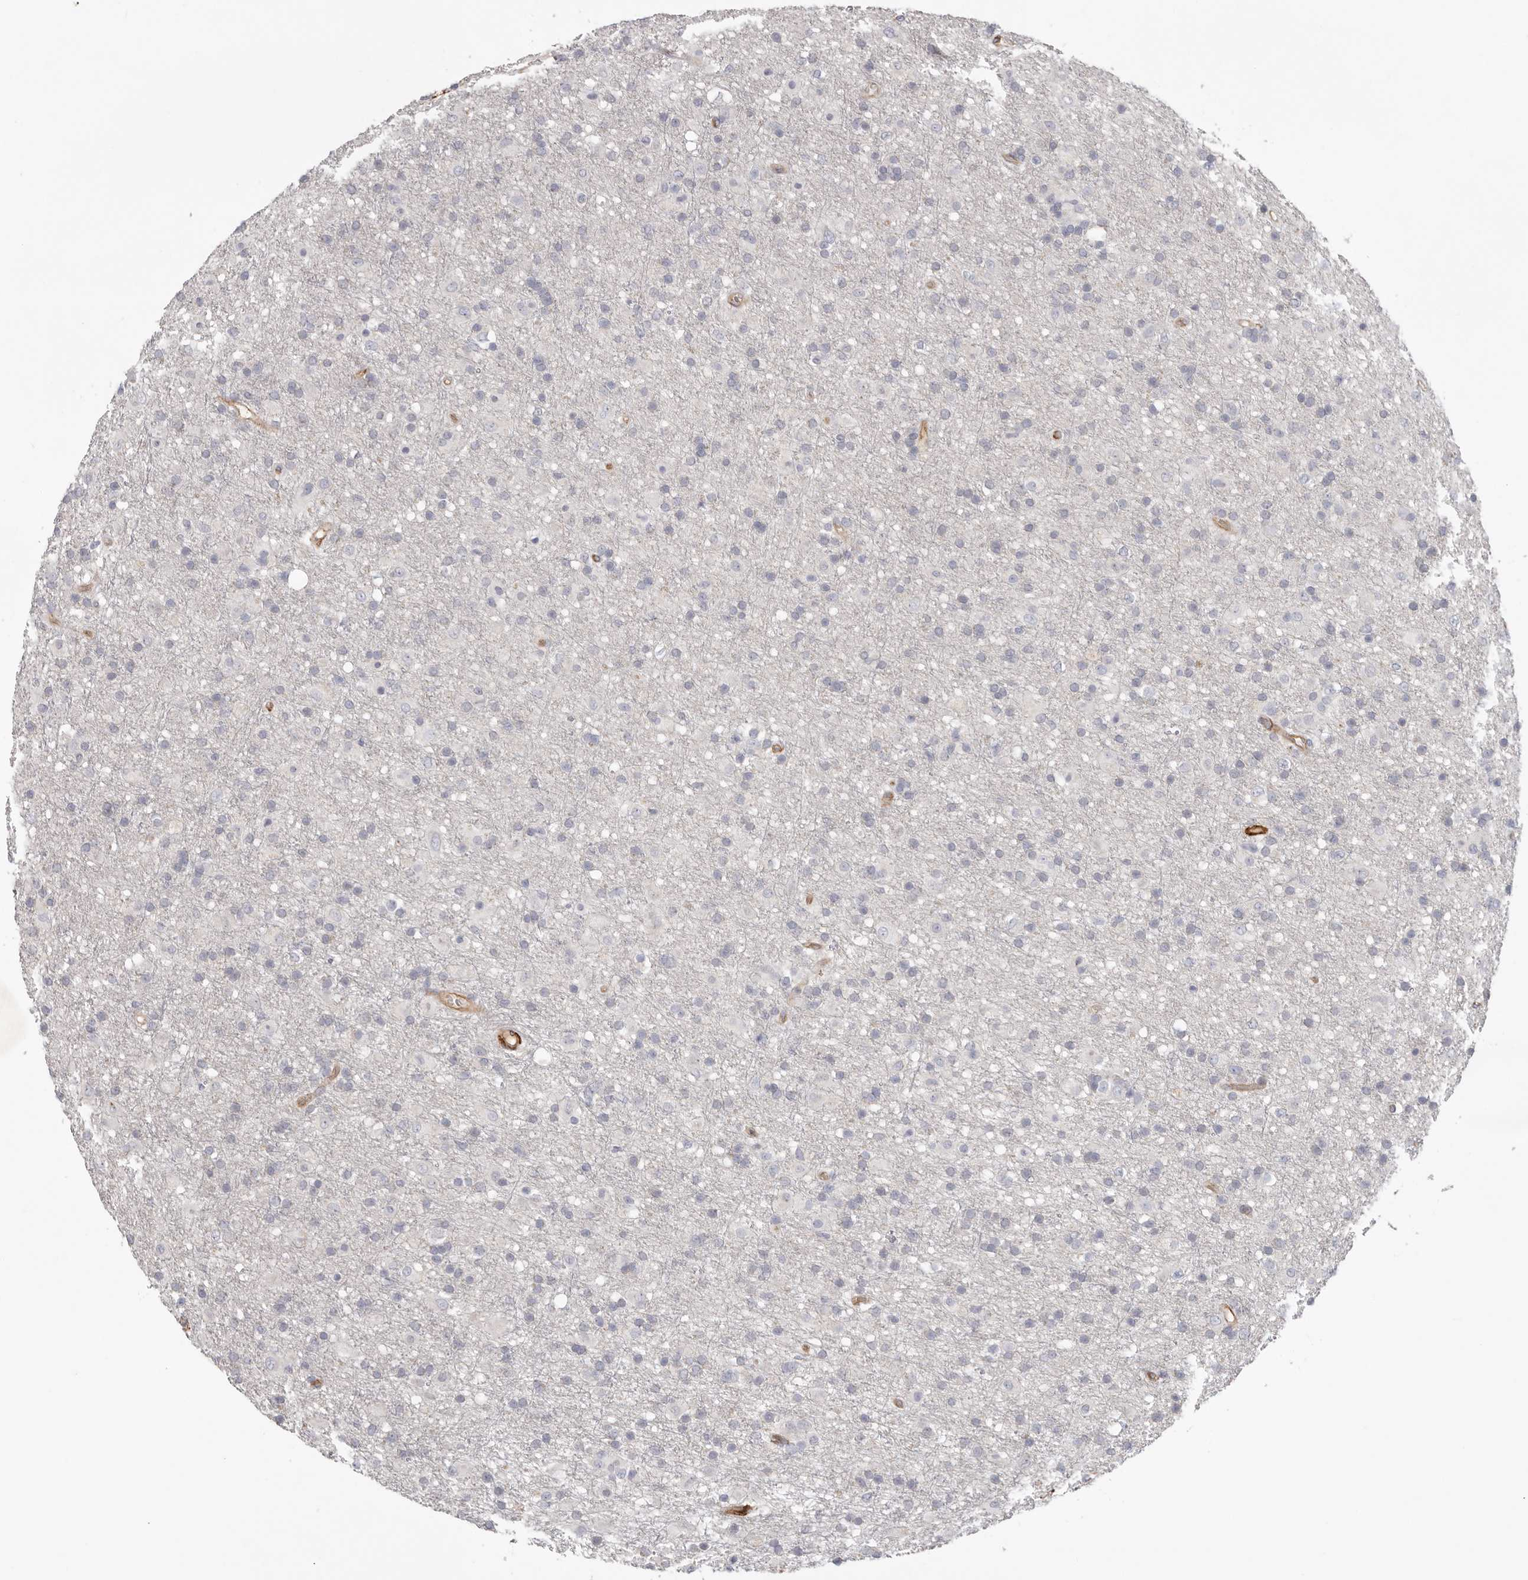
{"staining": {"intensity": "negative", "quantity": "none", "location": "none"}, "tissue": "glioma", "cell_type": "Tumor cells", "image_type": "cancer", "snomed": [{"axis": "morphology", "description": "Glioma, malignant, Low grade"}, {"axis": "topography", "description": "Brain"}], "caption": "DAB immunohistochemical staining of human glioma exhibits no significant staining in tumor cells.", "gene": "LRRC66", "patient": {"sex": "male", "age": 65}}